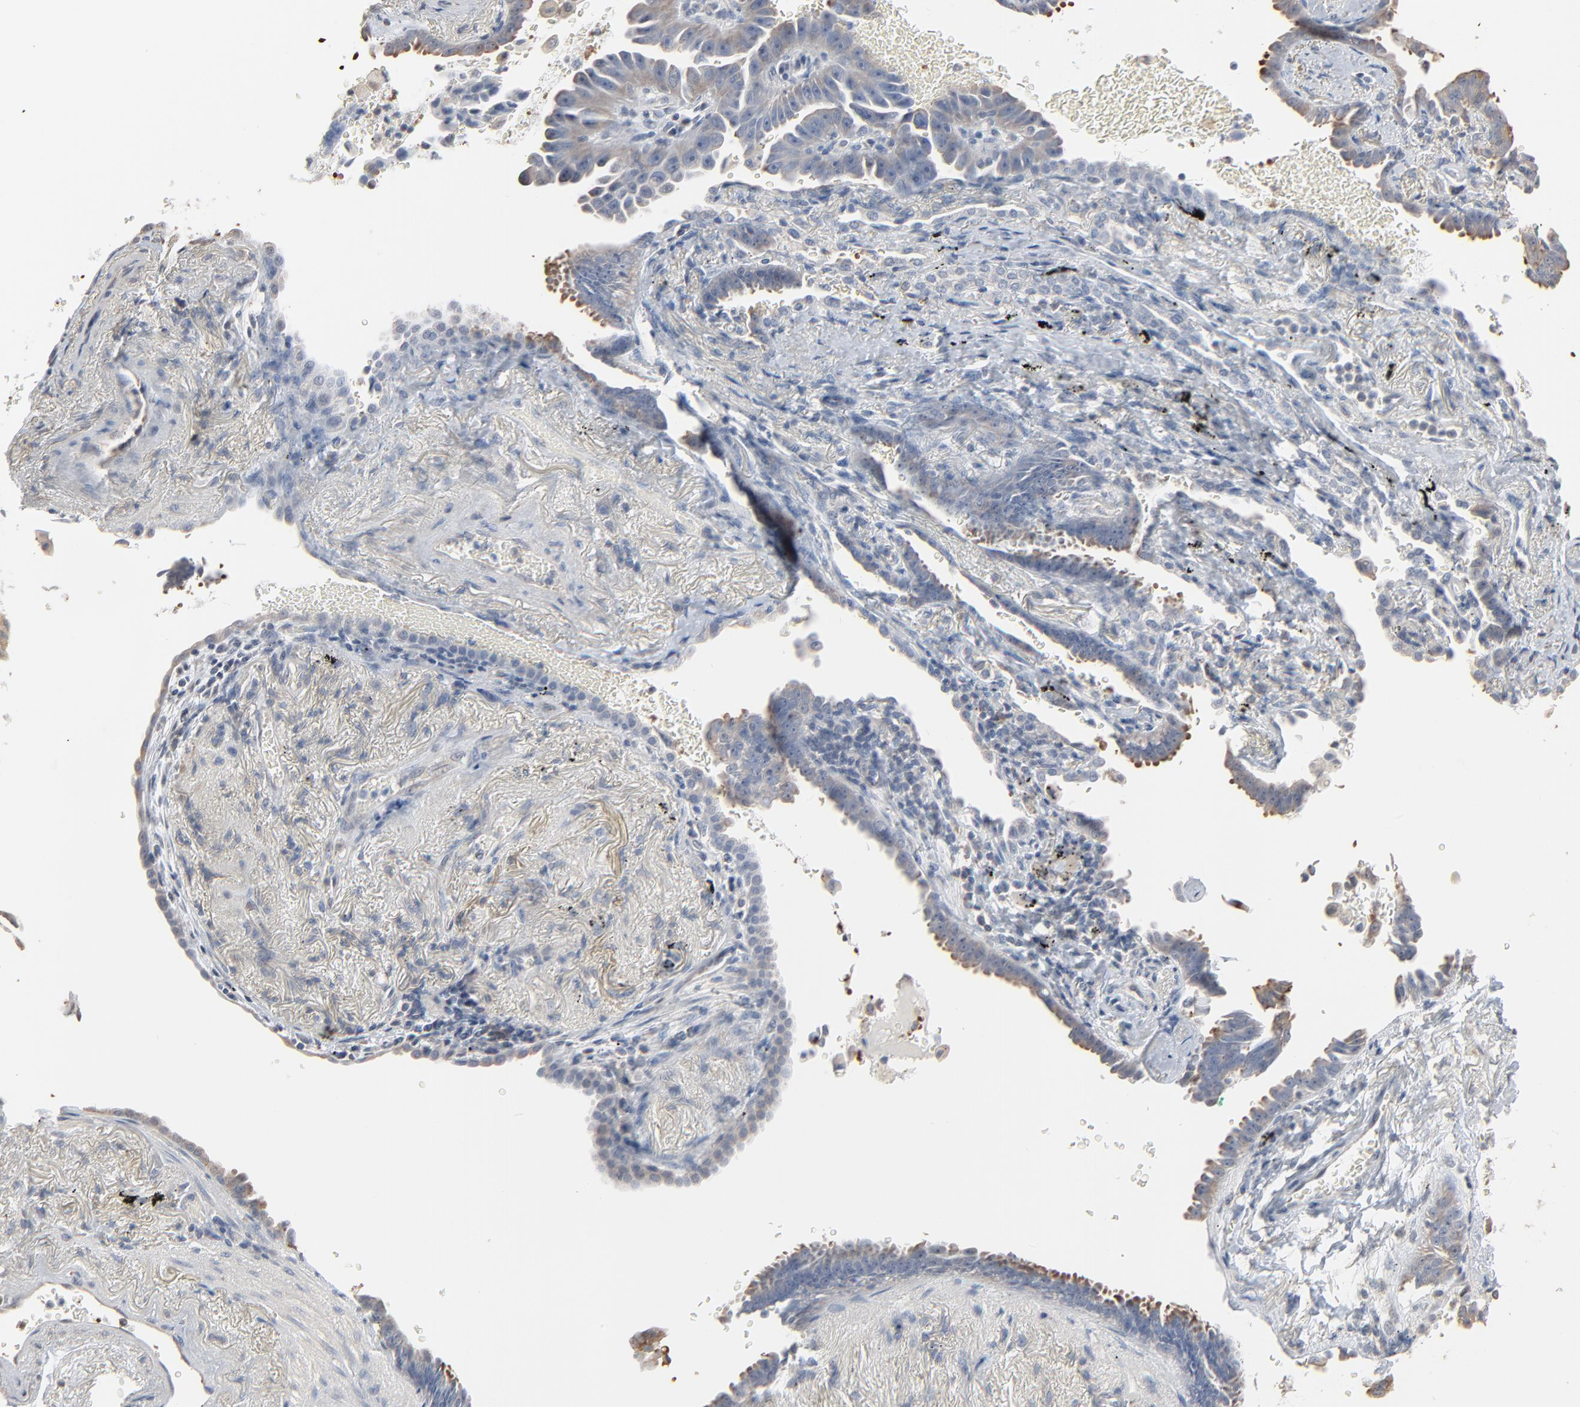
{"staining": {"intensity": "weak", "quantity": "25%-75%", "location": "cytoplasmic/membranous"}, "tissue": "lung cancer", "cell_type": "Tumor cells", "image_type": "cancer", "snomed": [{"axis": "morphology", "description": "Adenocarcinoma, NOS"}, {"axis": "topography", "description": "Lung"}], "caption": "Immunohistochemistry (IHC) image of neoplastic tissue: human lung cancer (adenocarcinoma) stained using immunohistochemistry (IHC) demonstrates low levels of weak protein expression localized specifically in the cytoplasmic/membranous of tumor cells, appearing as a cytoplasmic/membranous brown color.", "gene": "CCT5", "patient": {"sex": "female", "age": 64}}